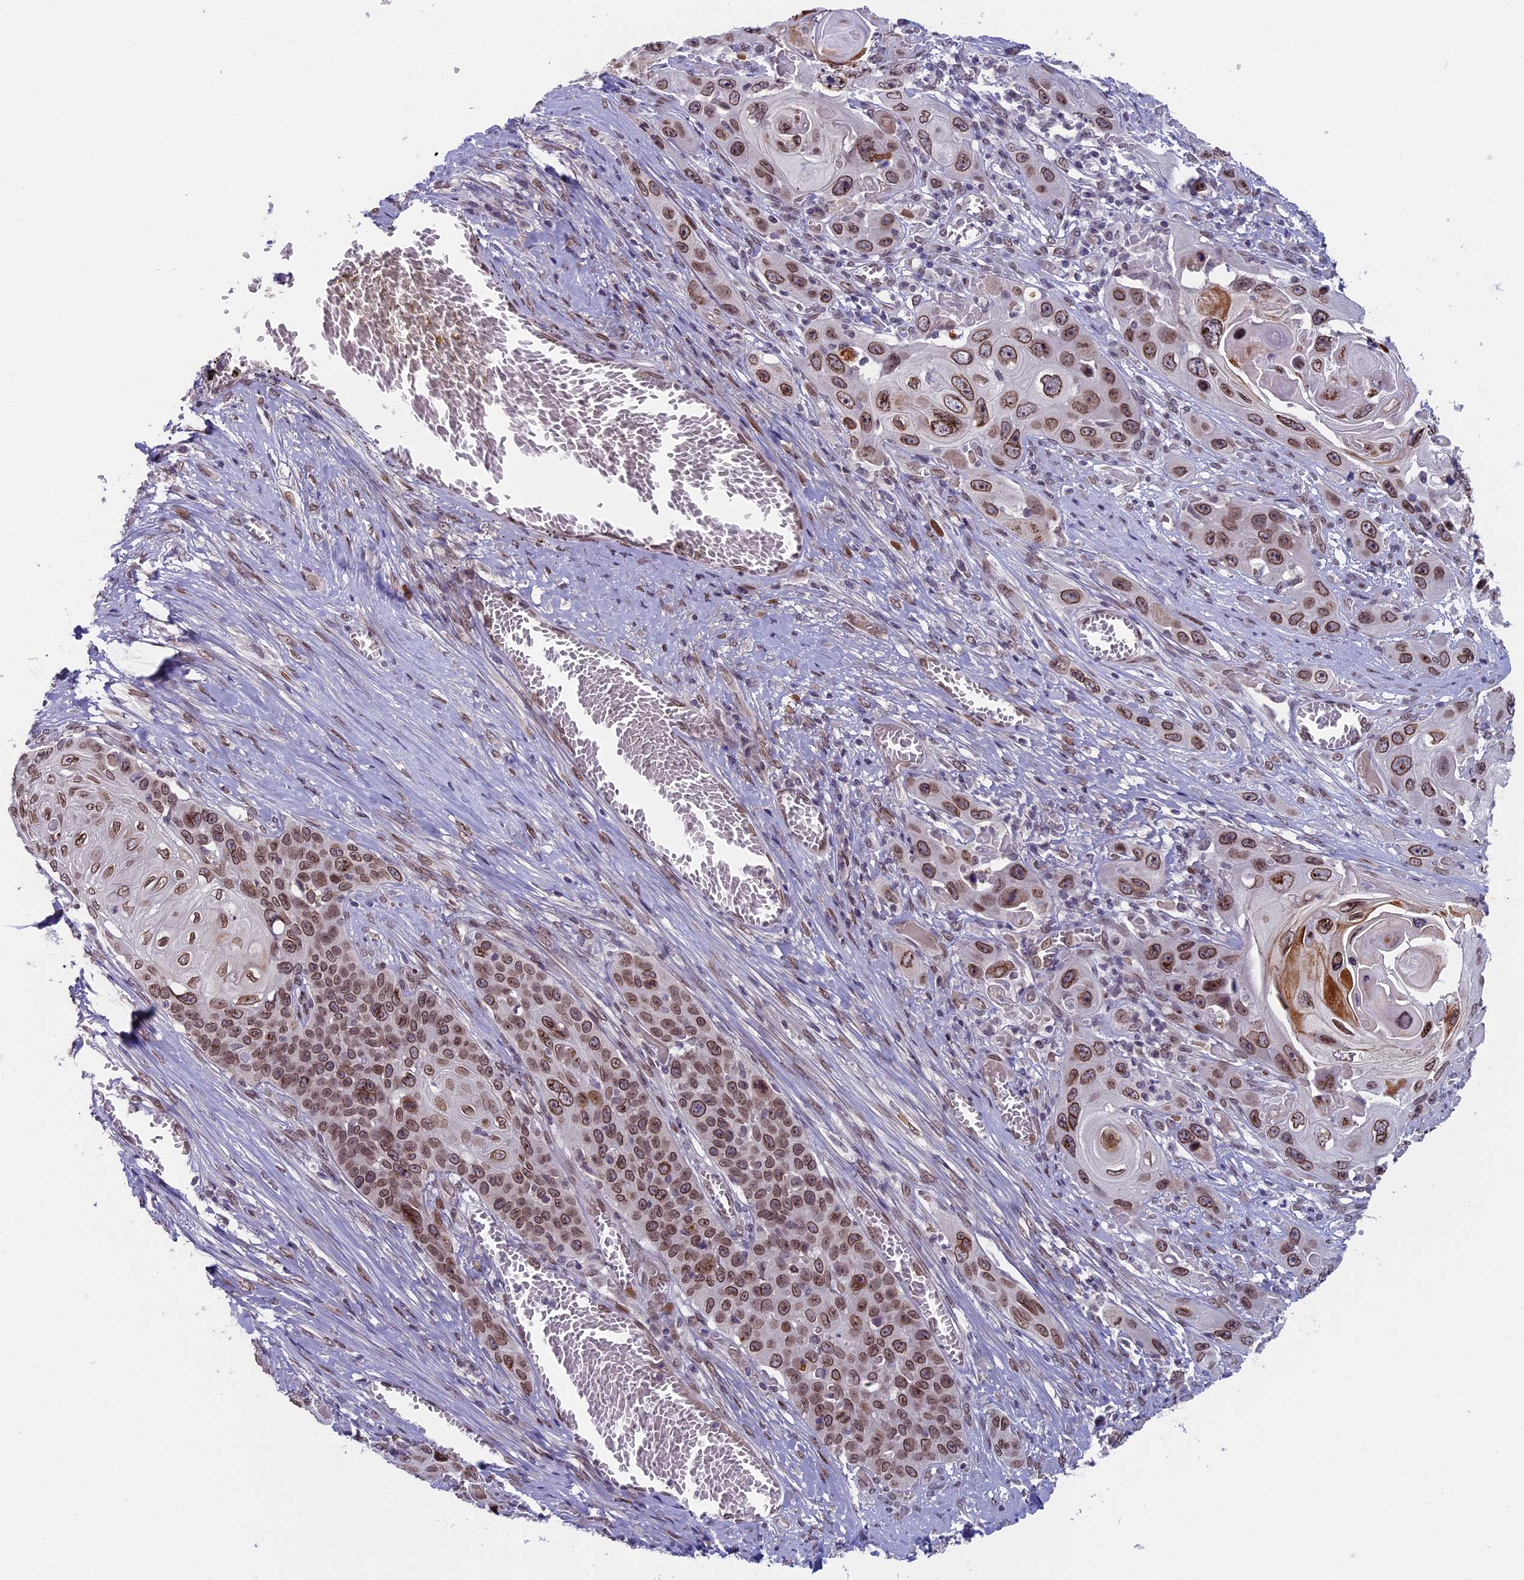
{"staining": {"intensity": "moderate", "quantity": ">75%", "location": "cytoplasmic/membranous,nuclear"}, "tissue": "skin cancer", "cell_type": "Tumor cells", "image_type": "cancer", "snomed": [{"axis": "morphology", "description": "Squamous cell carcinoma, NOS"}, {"axis": "topography", "description": "Skin"}], "caption": "Human squamous cell carcinoma (skin) stained for a protein (brown) shows moderate cytoplasmic/membranous and nuclear positive positivity in about >75% of tumor cells.", "gene": "GPSM1", "patient": {"sex": "male", "age": 55}}